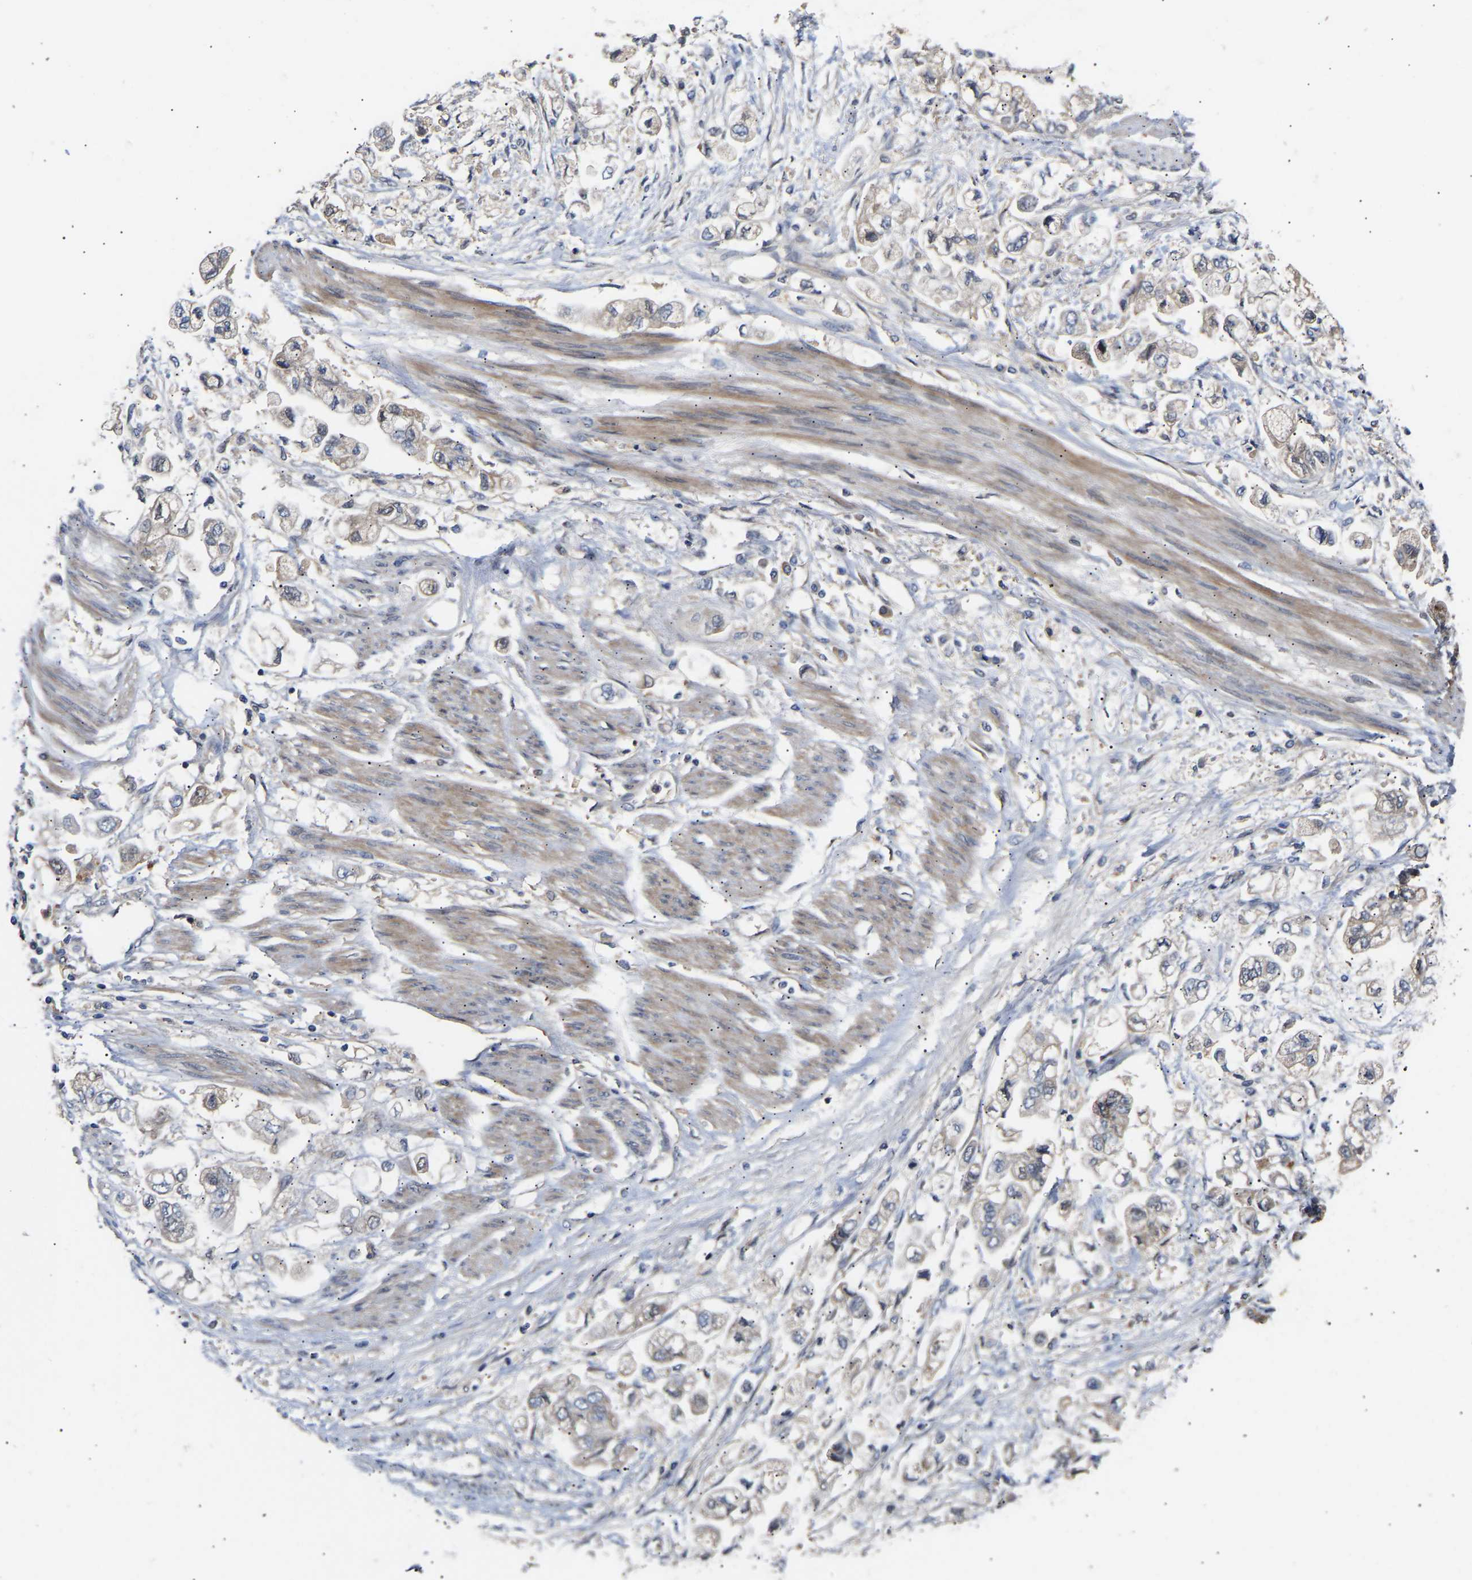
{"staining": {"intensity": "weak", "quantity": "25%-75%", "location": "cytoplasmic/membranous"}, "tissue": "stomach cancer", "cell_type": "Tumor cells", "image_type": "cancer", "snomed": [{"axis": "morphology", "description": "Normal tissue, NOS"}, {"axis": "morphology", "description": "Adenocarcinoma, NOS"}, {"axis": "topography", "description": "Stomach"}], "caption": "Weak cytoplasmic/membranous protein staining is identified in approximately 25%-75% of tumor cells in adenocarcinoma (stomach).", "gene": "KASH5", "patient": {"sex": "male", "age": 62}}